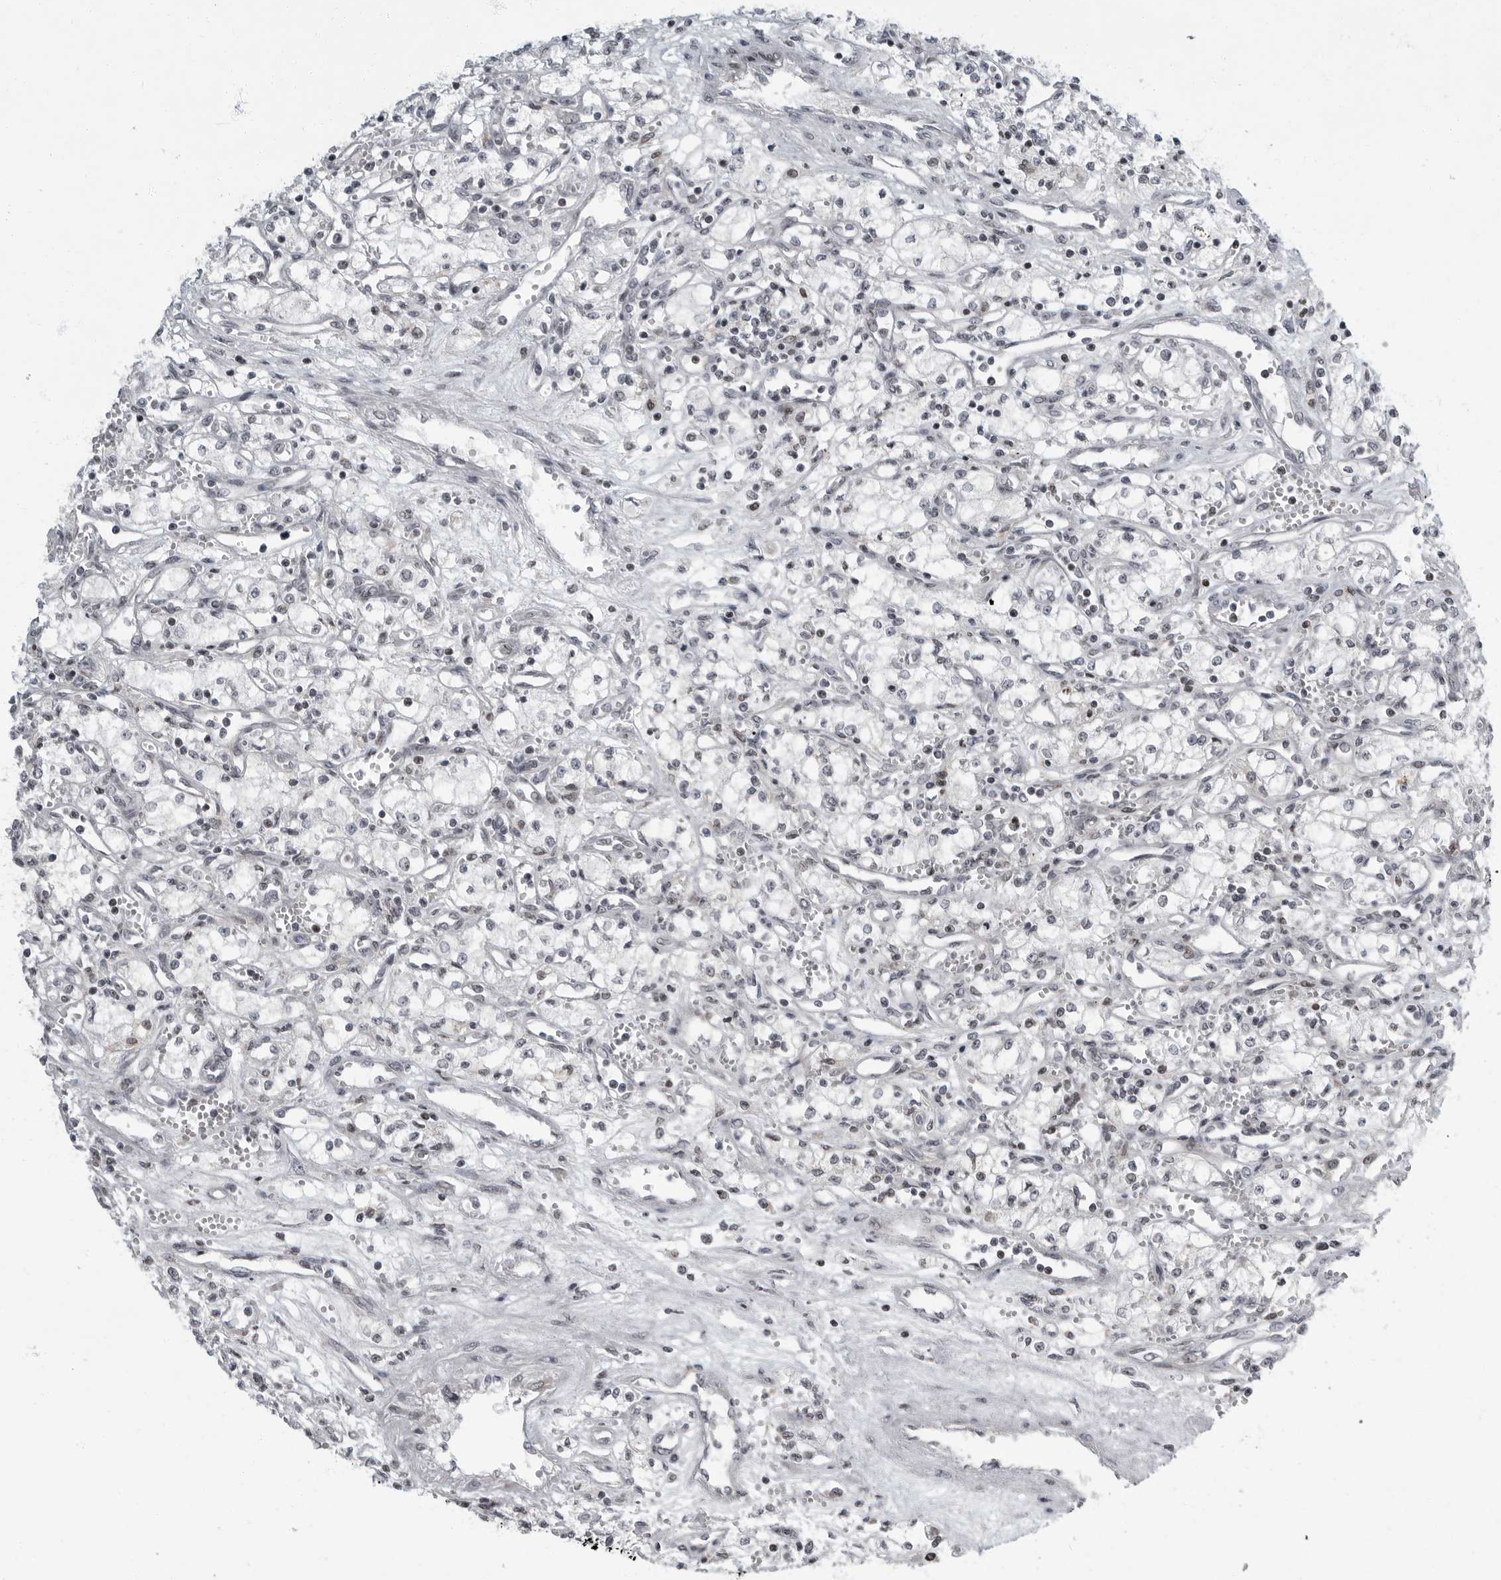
{"staining": {"intensity": "weak", "quantity": "<25%", "location": "nuclear"}, "tissue": "renal cancer", "cell_type": "Tumor cells", "image_type": "cancer", "snomed": [{"axis": "morphology", "description": "Adenocarcinoma, NOS"}, {"axis": "topography", "description": "Kidney"}], "caption": "Immunohistochemistry photomicrograph of human adenocarcinoma (renal) stained for a protein (brown), which shows no positivity in tumor cells.", "gene": "EVI5", "patient": {"sex": "male", "age": 59}}